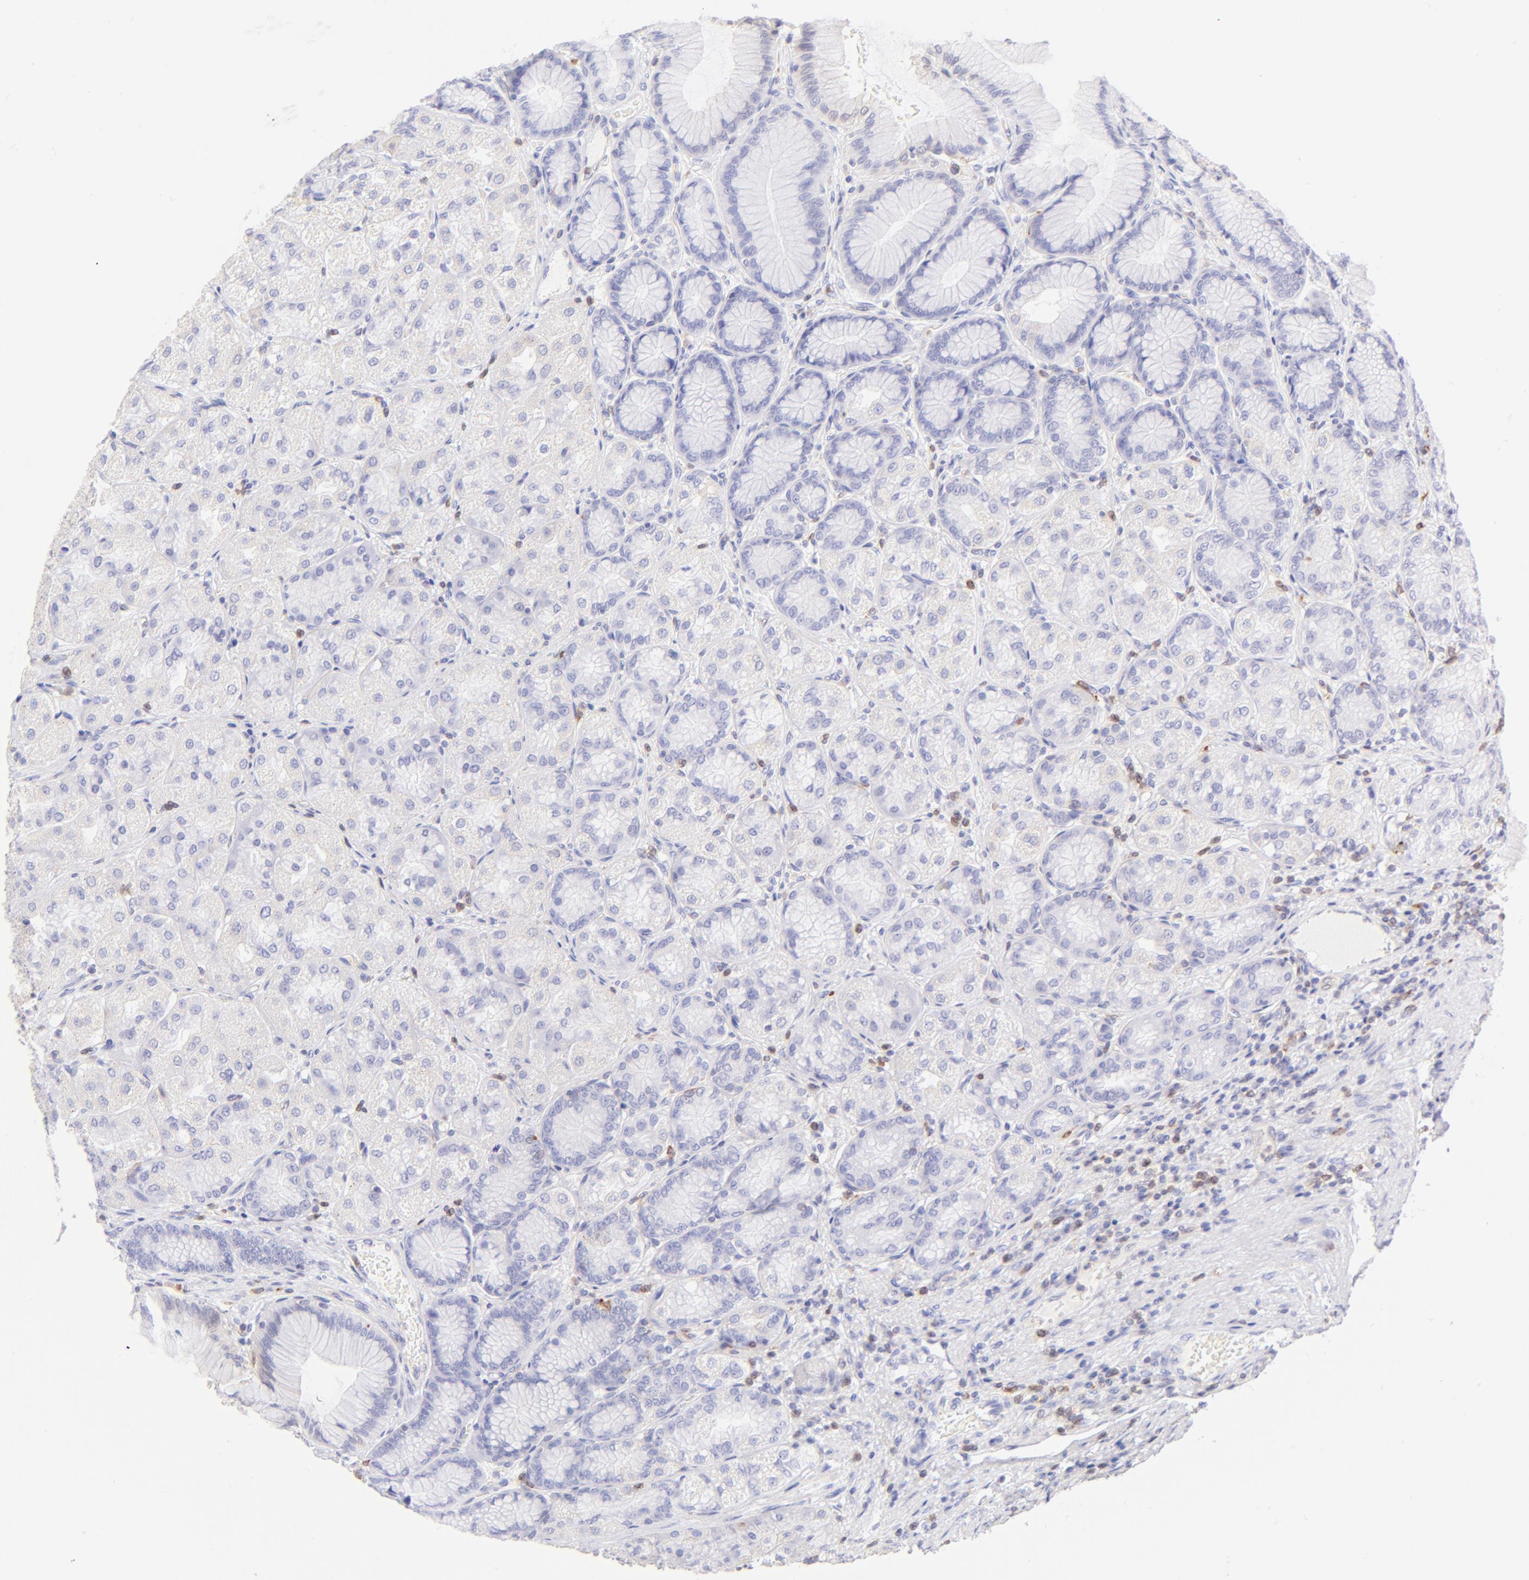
{"staining": {"intensity": "negative", "quantity": "none", "location": "none"}, "tissue": "stomach", "cell_type": "Glandular cells", "image_type": "normal", "snomed": [{"axis": "morphology", "description": "Normal tissue, NOS"}, {"axis": "morphology", "description": "Adenocarcinoma, NOS"}, {"axis": "topography", "description": "Stomach"}, {"axis": "topography", "description": "Stomach, lower"}], "caption": "Human stomach stained for a protein using immunohistochemistry (IHC) shows no positivity in glandular cells.", "gene": "IRAG2", "patient": {"sex": "female", "age": 65}}